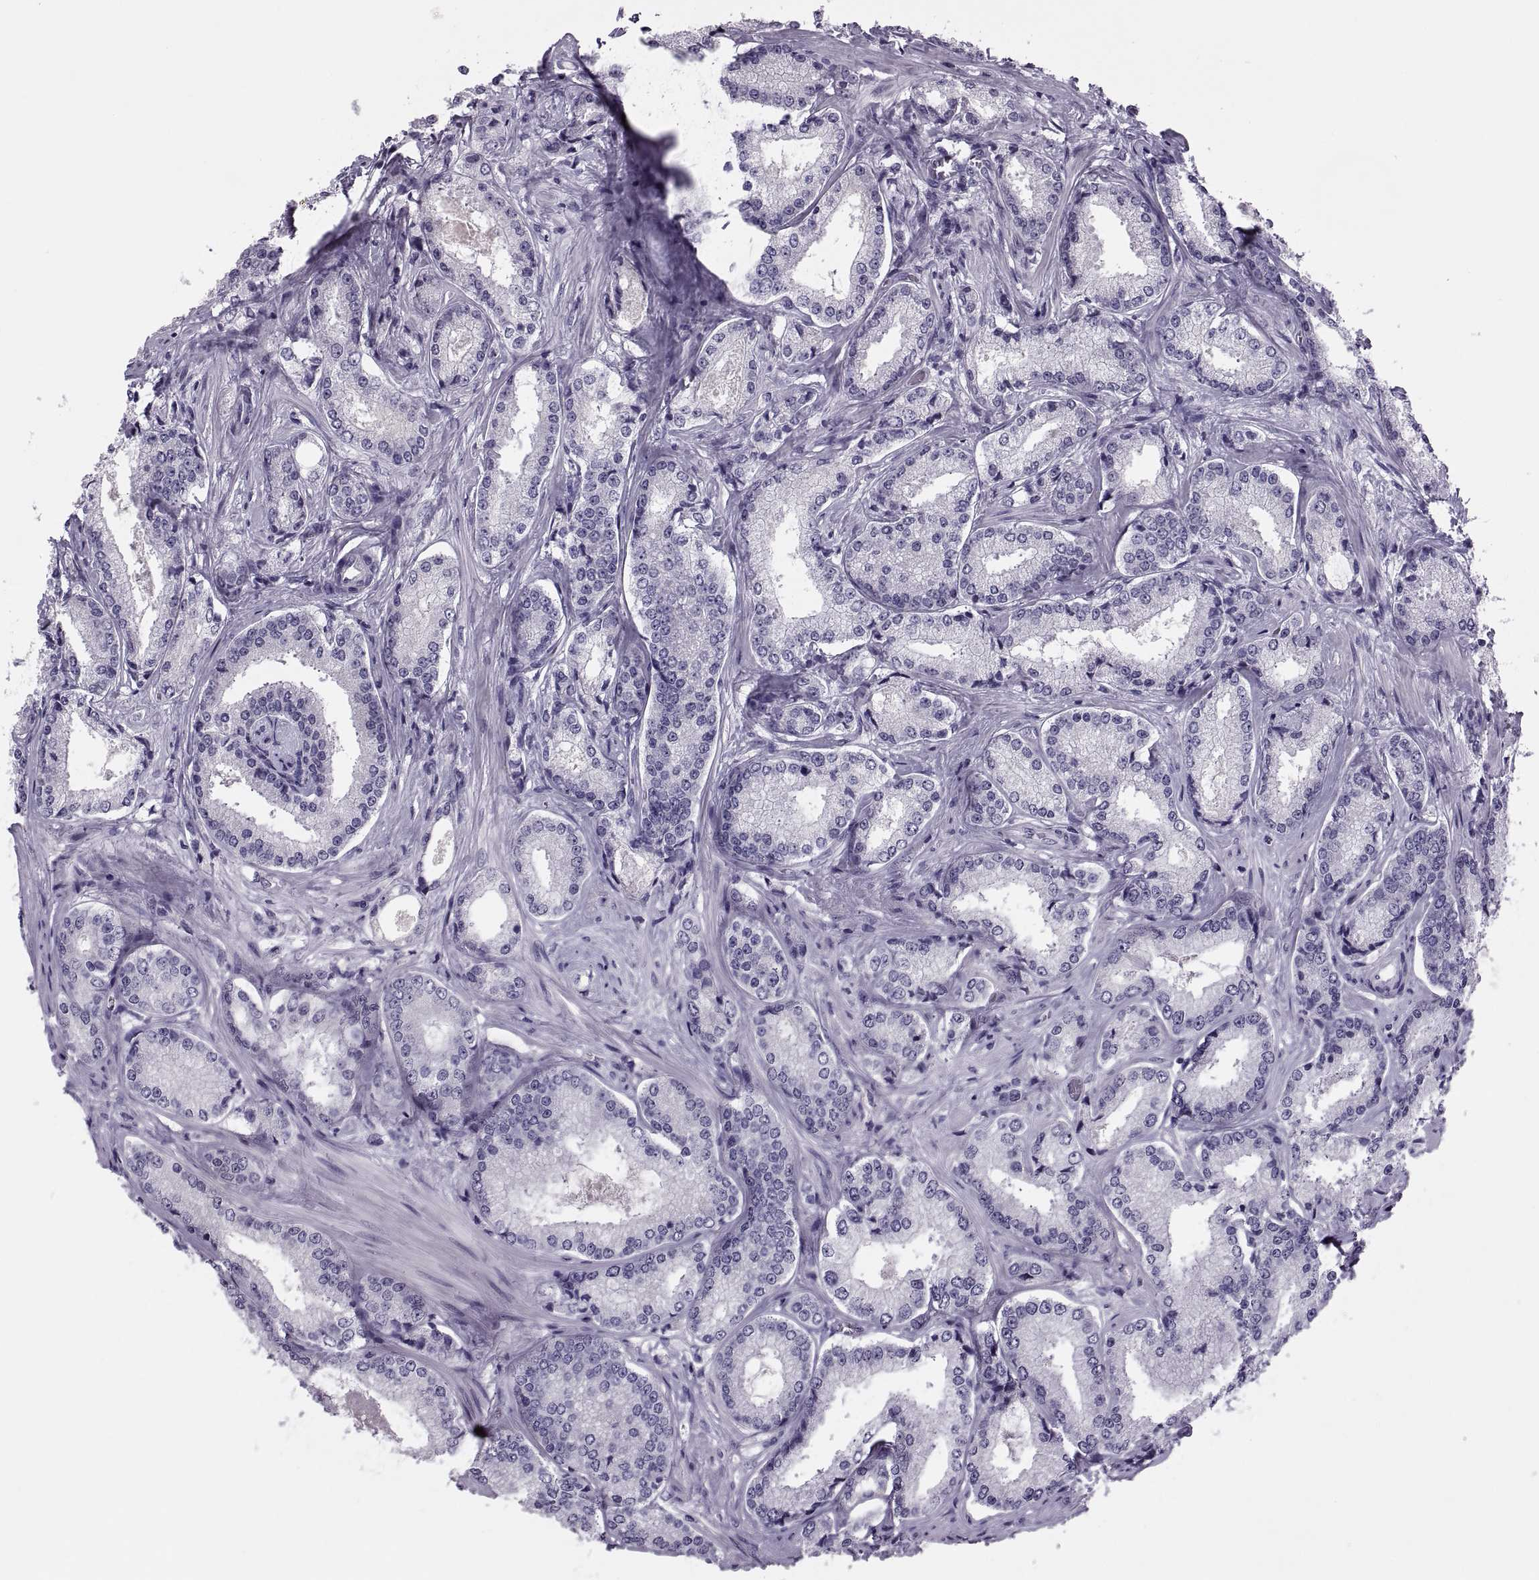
{"staining": {"intensity": "negative", "quantity": "none", "location": "none"}, "tissue": "prostate cancer", "cell_type": "Tumor cells", "image_type": "cancer", "snomed": [{"axis": "morphology", "description": "Adenocarcinoma, Low grade"}, {"axis": "topography", "description": "Prostate"}], "caption": "This is a micrograph of immunohistochemistry (IHC) staining of adenocarcinoma (low-grade) (prostate), which shows no staining in tumor cells.", "gene": "SYNGR4", "patient": {"sex": "male", "age": 56}}